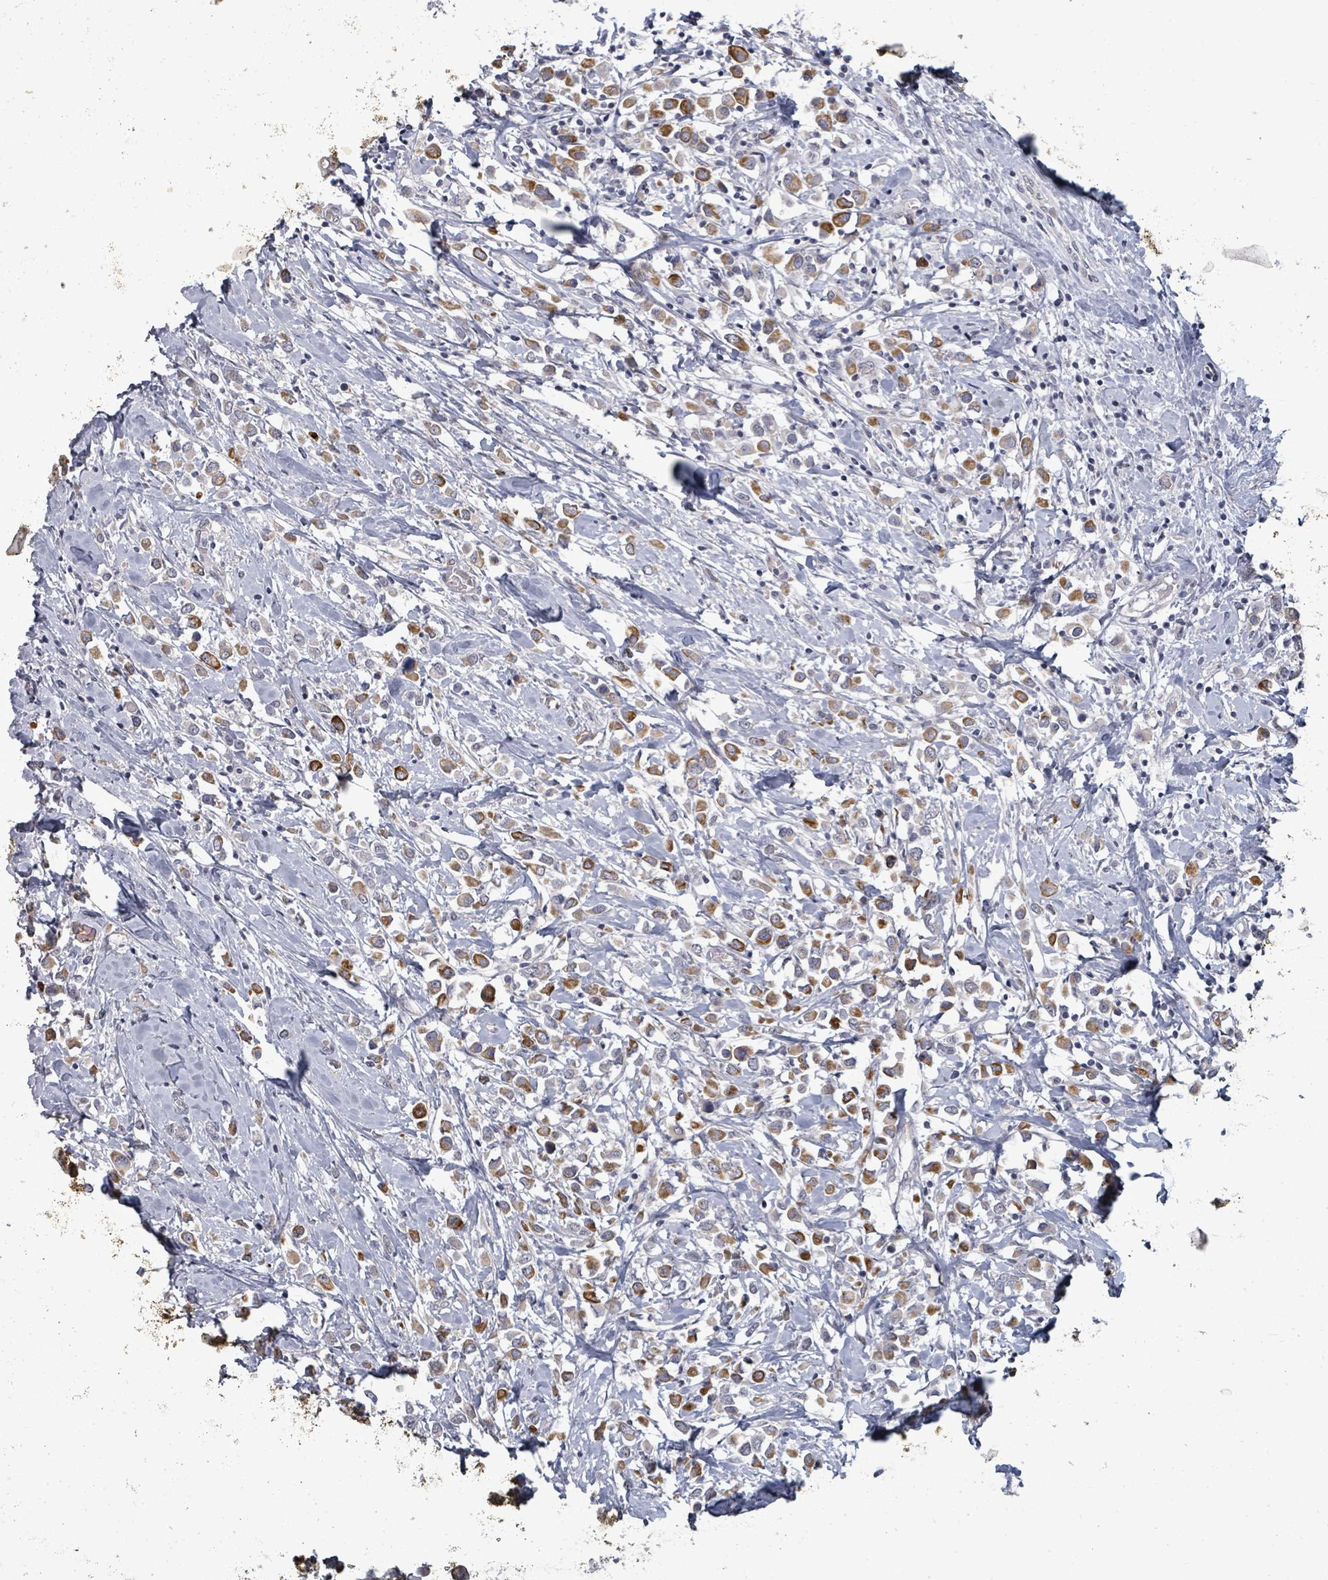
{"staining": {"intensity": "strong", "quantity": ">75%", "location": "cytoplasmic/membranous"}, "tissue": "breast cancer", "cell_type": "Tumor cells", "image_type": "cancer", "snomed": [{"axis": "morphology", "description": "Duct carcinoma"}, {"axis": "topography", "description": "Breast"}], "caption": "A photomicrograph of human breast invasive ductal carcinoma stained for a protein shows strong cytoplasmic/membranous brown staining in tumor cells.", "gene": "PTPN20", "patient": {"sex": "female", "age": 61}}